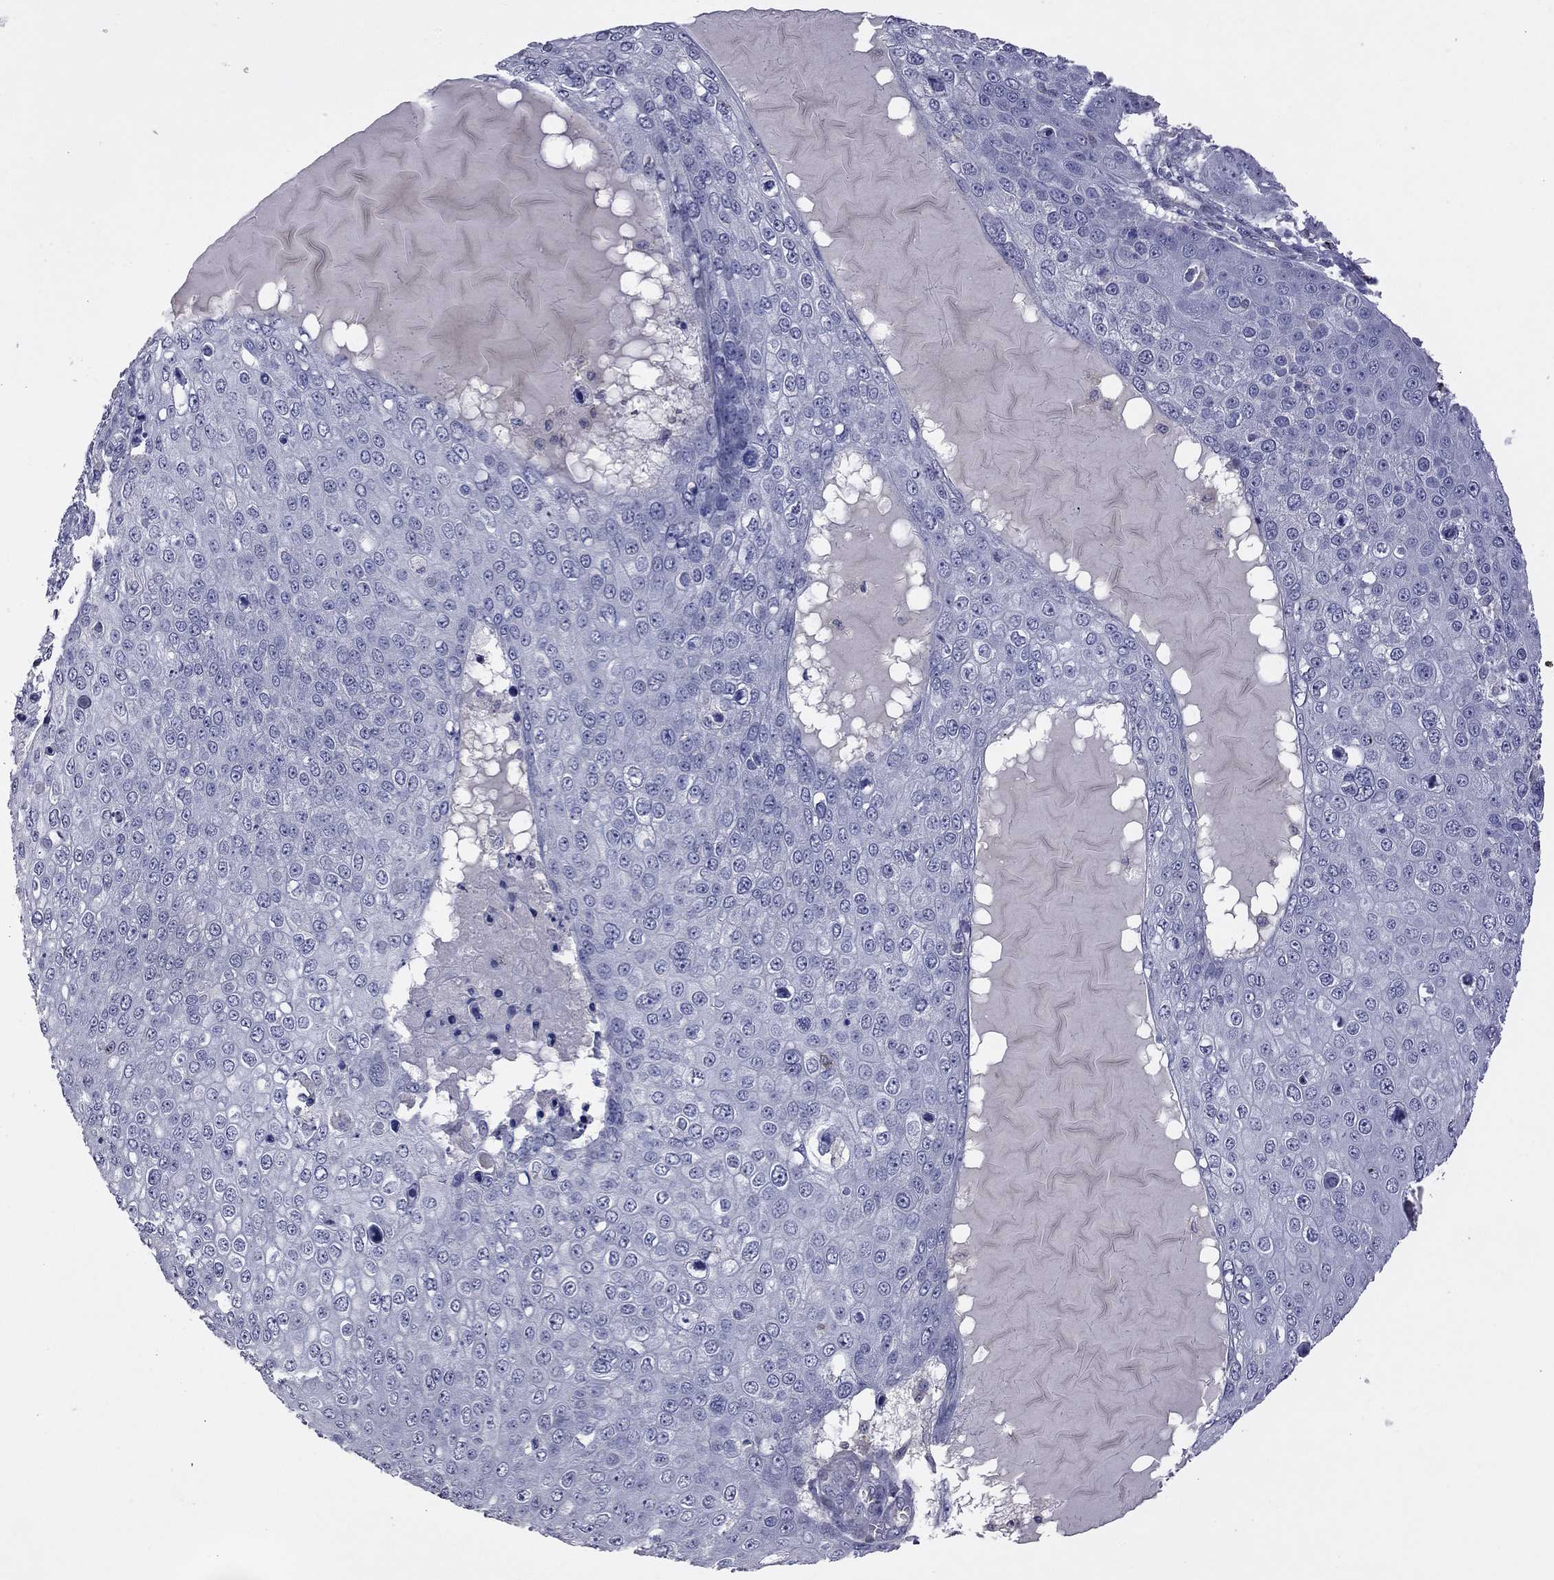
{"staining": {"intensity": "negative", "quantity": "none", "location": "none"}, "tissue": "skin cancer", "cell_type": "Tumor cells", "image_type": "cancer", "snomed": [{"axis": "morphology", "description": "Squamous cell carcinoma, NOS"}, {"axis": "topography", "description": "Skin"}], "caption": "Tumor cells are negative for brown protein staining in squamous cell carcinoma (skin). The staining was performed using DAB to visualize the protein expression in brown, while the nuclei were stained in blue with hematoxylin (Magnification: 20x).", "gene": "IPCEF1", "patient": {"sex": "male", "age": 71}}